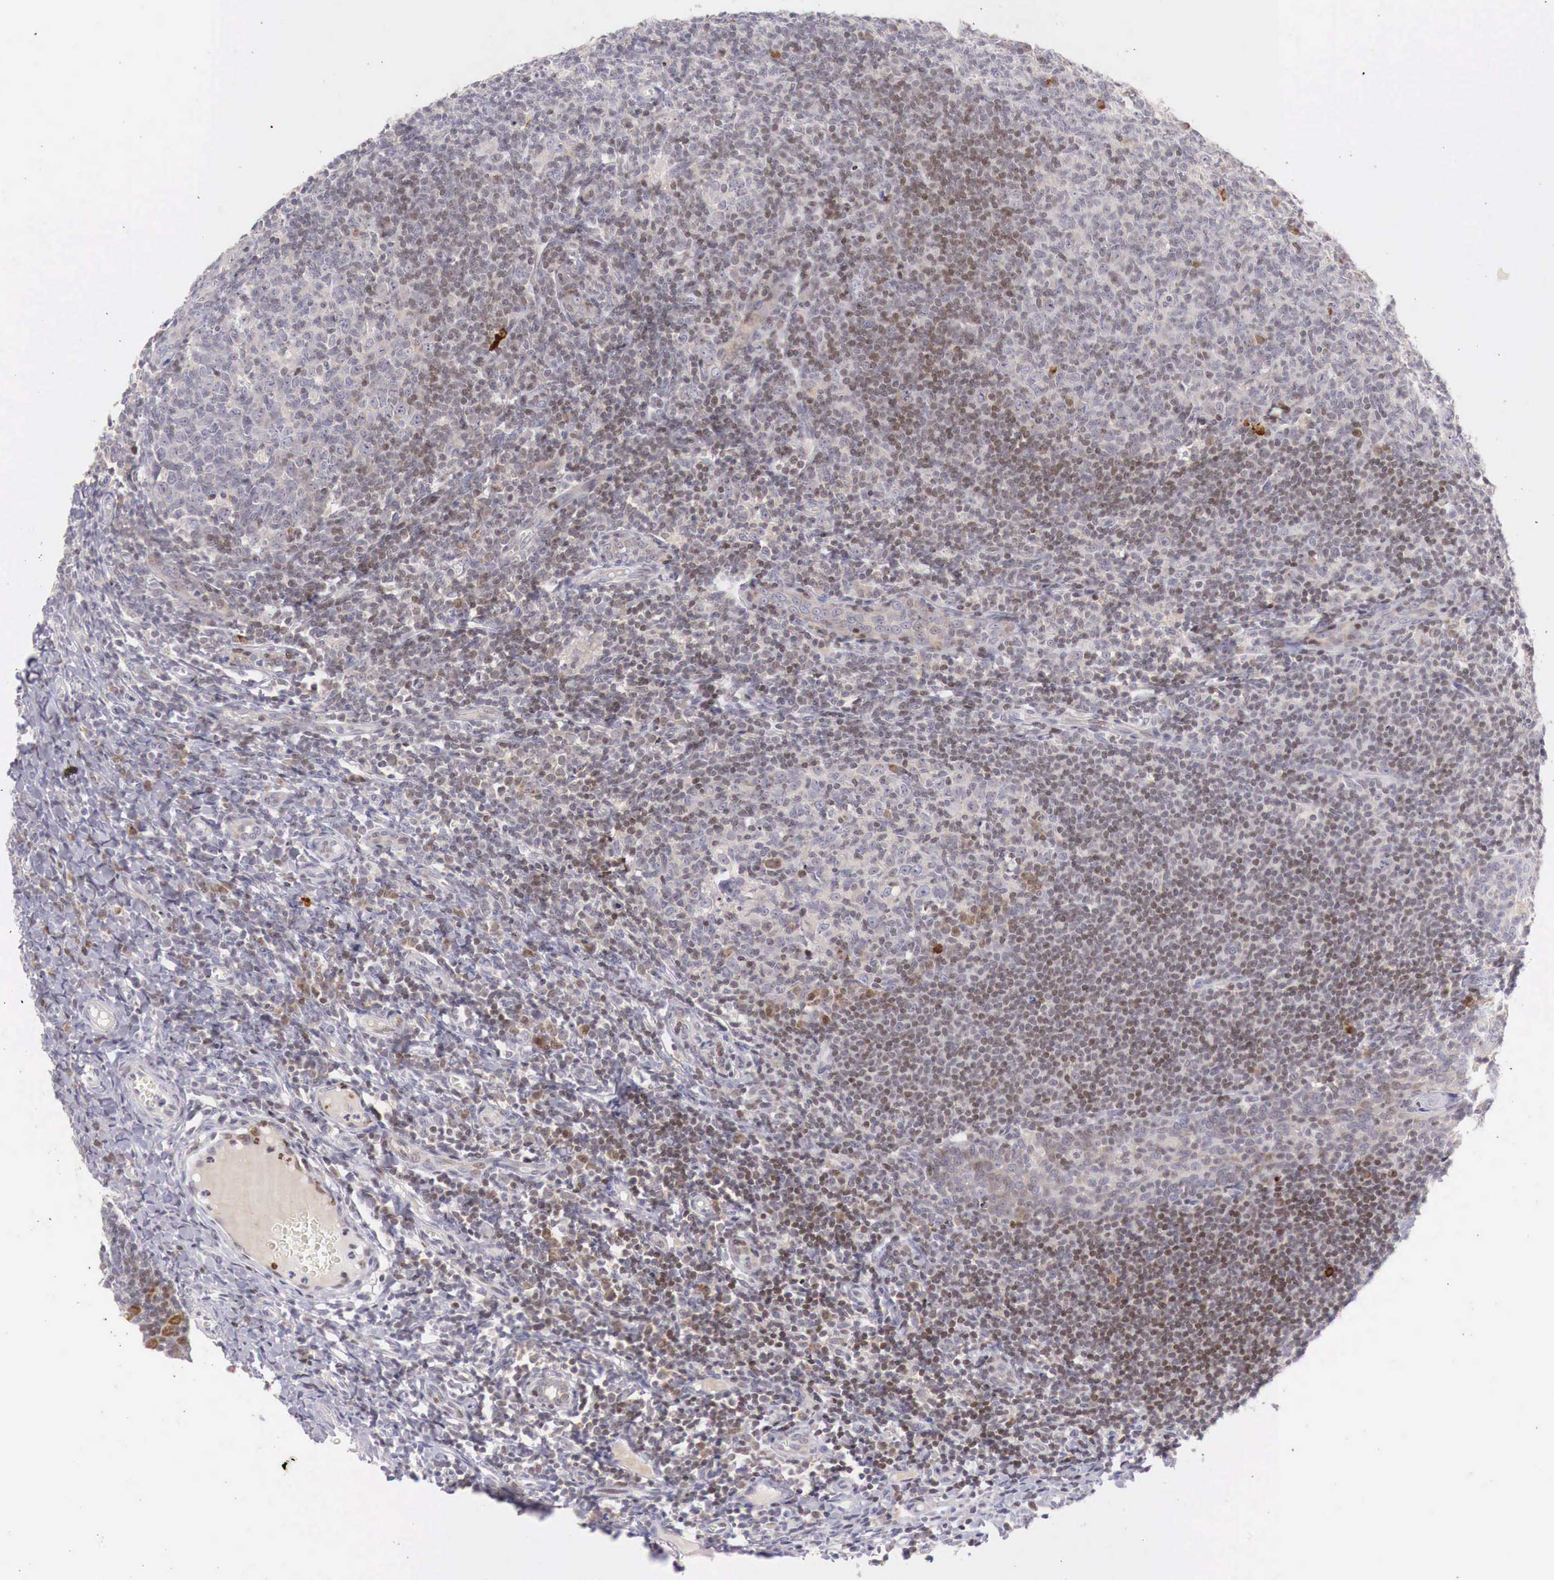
{"staining": {"intensity": "moderate", "quantity": "<25%", "location": "nuclear"}, "tissue": "tonsil", "cell_type": "Germinal center cells", "image_type": "normal", "snomed": [{"axis": "morphology", "description": "Normal tissue, NOS"}, {"axis": "topography", "description": "Tonsil"}], "caption": "This micrograph reveals immunohistochemistry staining of benign tonsil, with low moderate nuclear expression in about <25% of germinal center cells.", "gene": "CLCN5", "patient": {"sex": "male", "age": 6}}